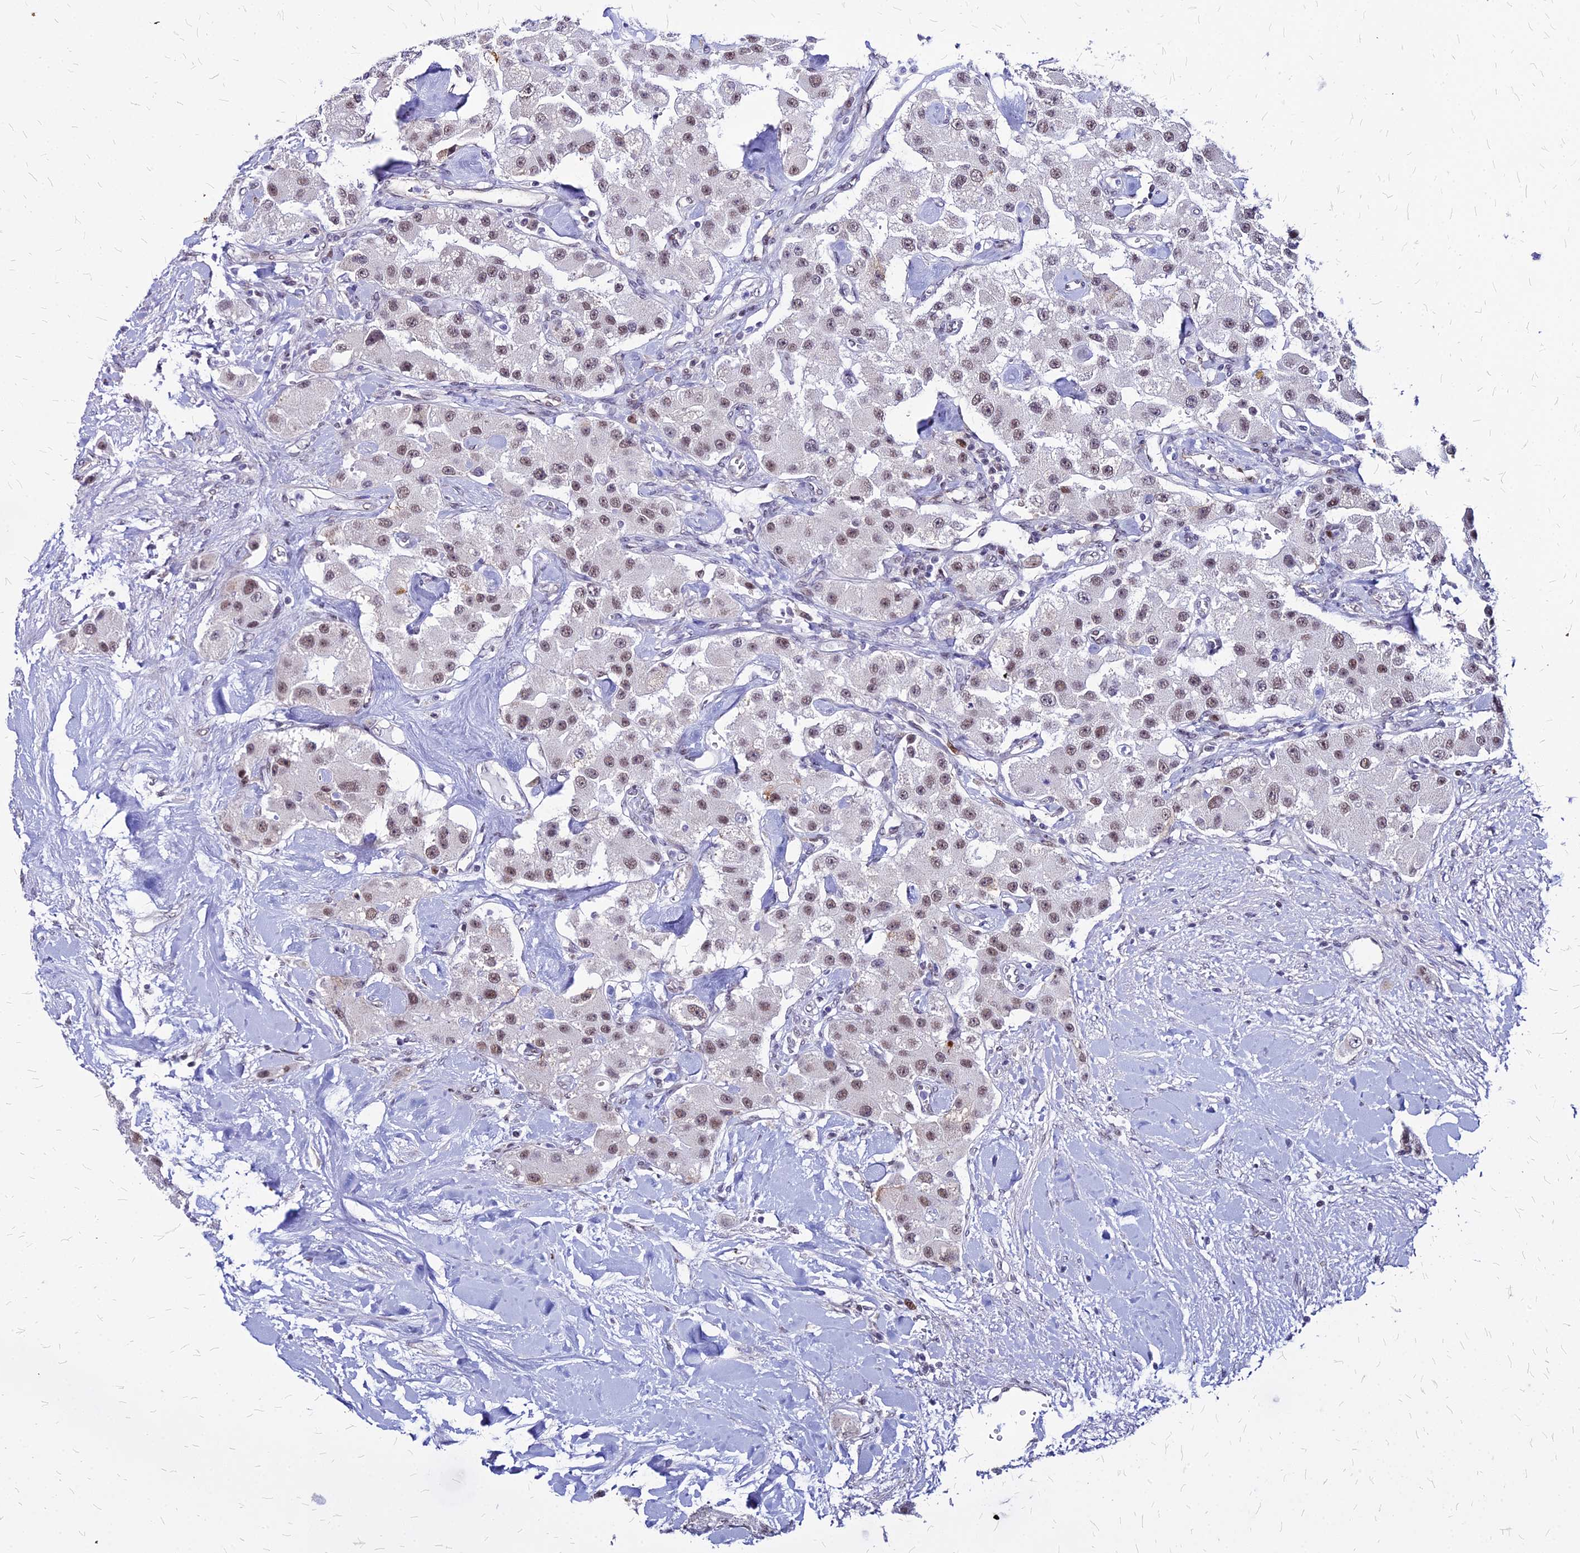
{"staining": {"intensity": "moderate", "quantity": ">75%", "location": "nuclear"}, "tissue": "carcinoid", "cell_type": "Tumor cells", "image_type": "cancer", "snomed": [{"axis": "morphology", "description": "Carcinoid, malignant, NOS"}, {"axis": "topography", "description": "Pancreas"}], "caption": "Immunohistochemical staining of malignant carcinoid displays medium levels of moderate nuclear expression in about >75% of tumor cells. (Stains: DAB (3,3'-diaminobenzidine) in brown, nuclei in blue, Microscopy: brightfield microscopy at high magnification).", "gene": "FDX2", "patient": {"sex": "male", "age": 41}}